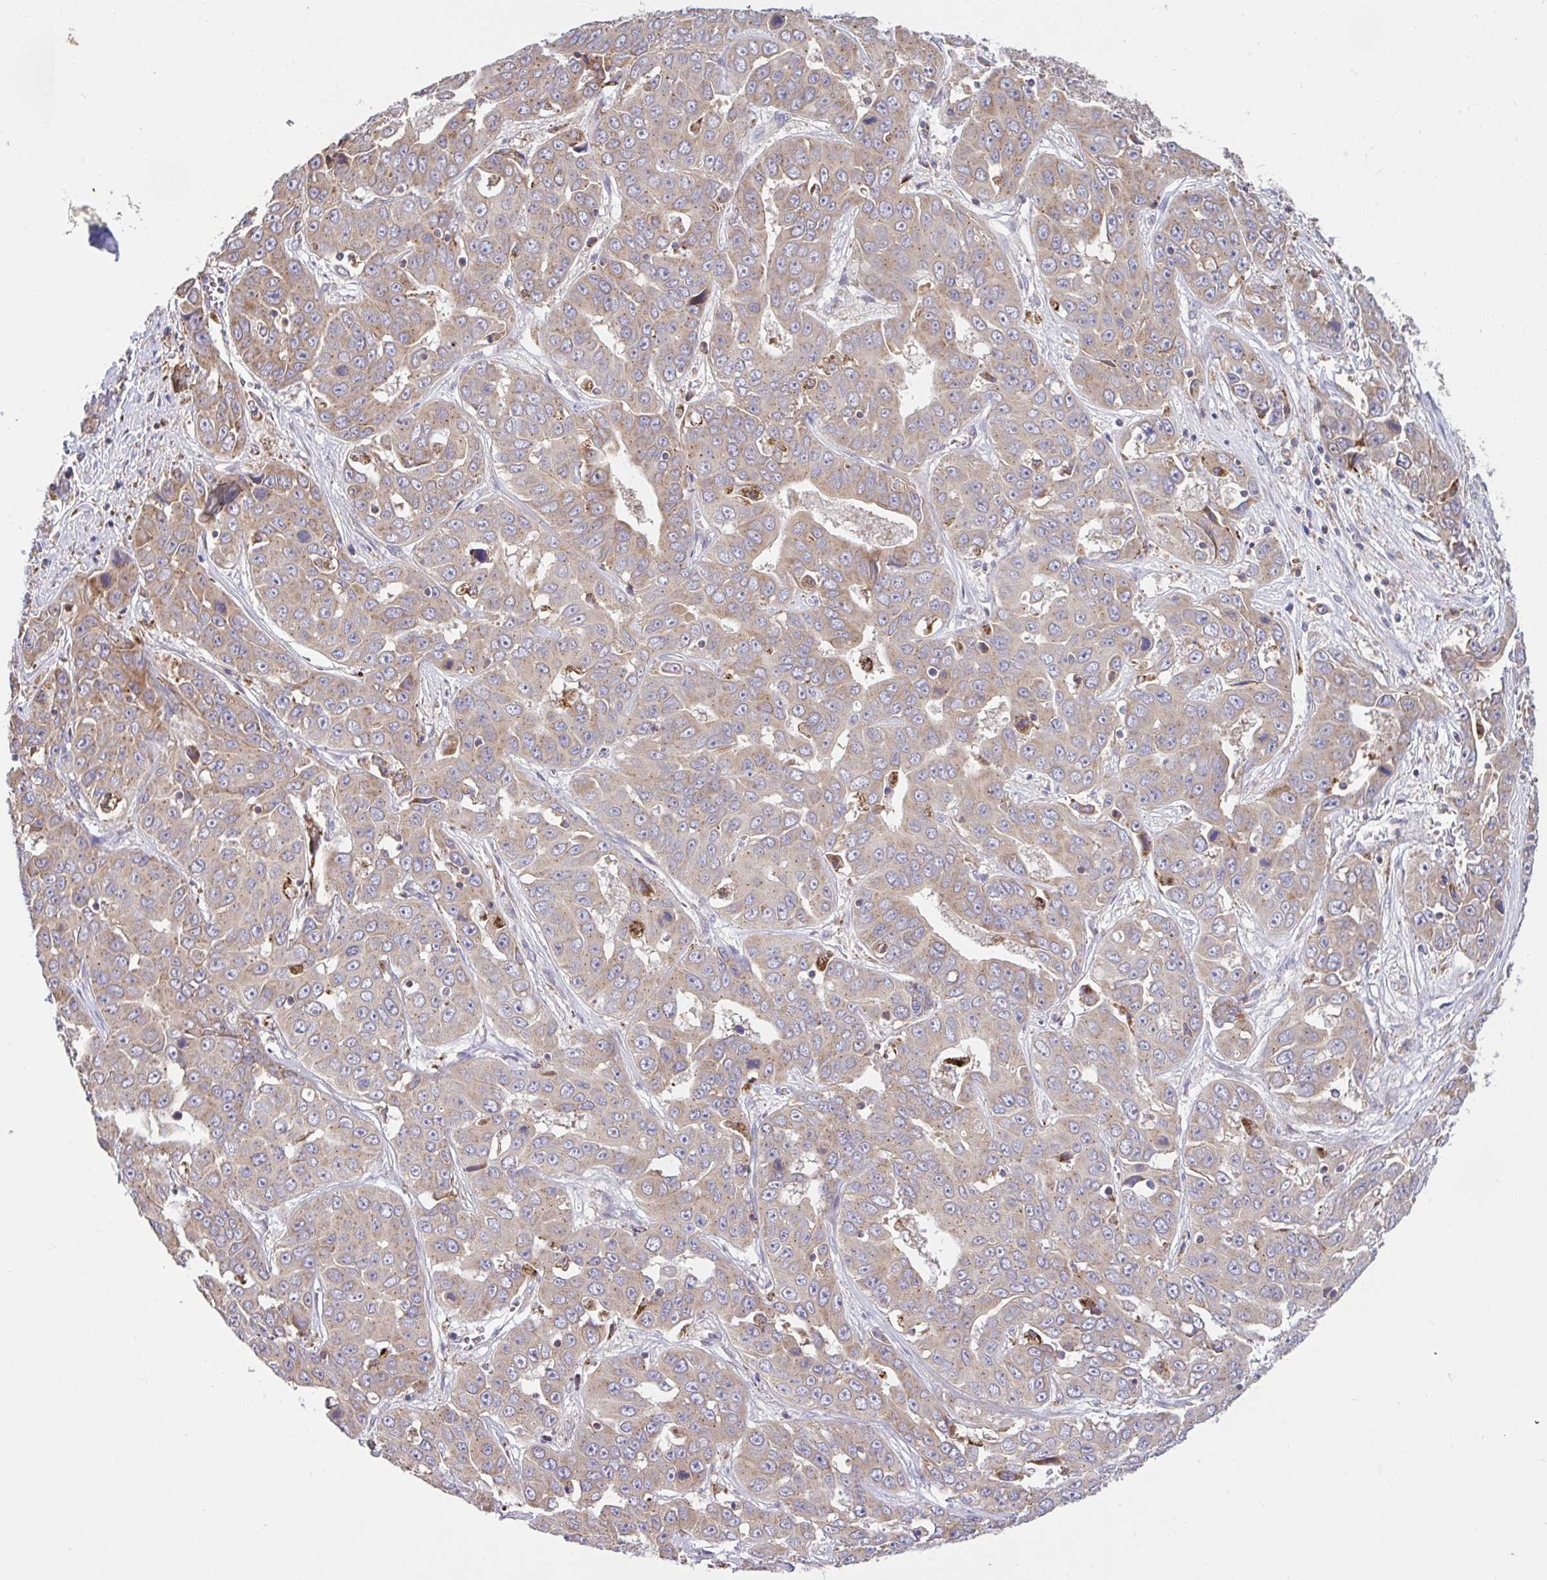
{"staining": {"intensity": "weak", "quantity": ">75%", "location": "cytoplasmic/membranous"}, "tissue": "liver cancer", "cell_type": "Tumor cells", "image_type": "cancer", "snomed": [{"axis": "morphology", "description": "Cholangiocarcinoma"}, {"axis": "topography", "description": "Liver"}], "caption": "Immunohistochemistry (IHC) (DAB) staining of liver cholangiocarcinoma exhibits weak cytoplasmic/membranous protein staining in approximately >75% of tumor cells.", "gene": "RALBP1", "patient": {"sex": "female", "age": 52}}